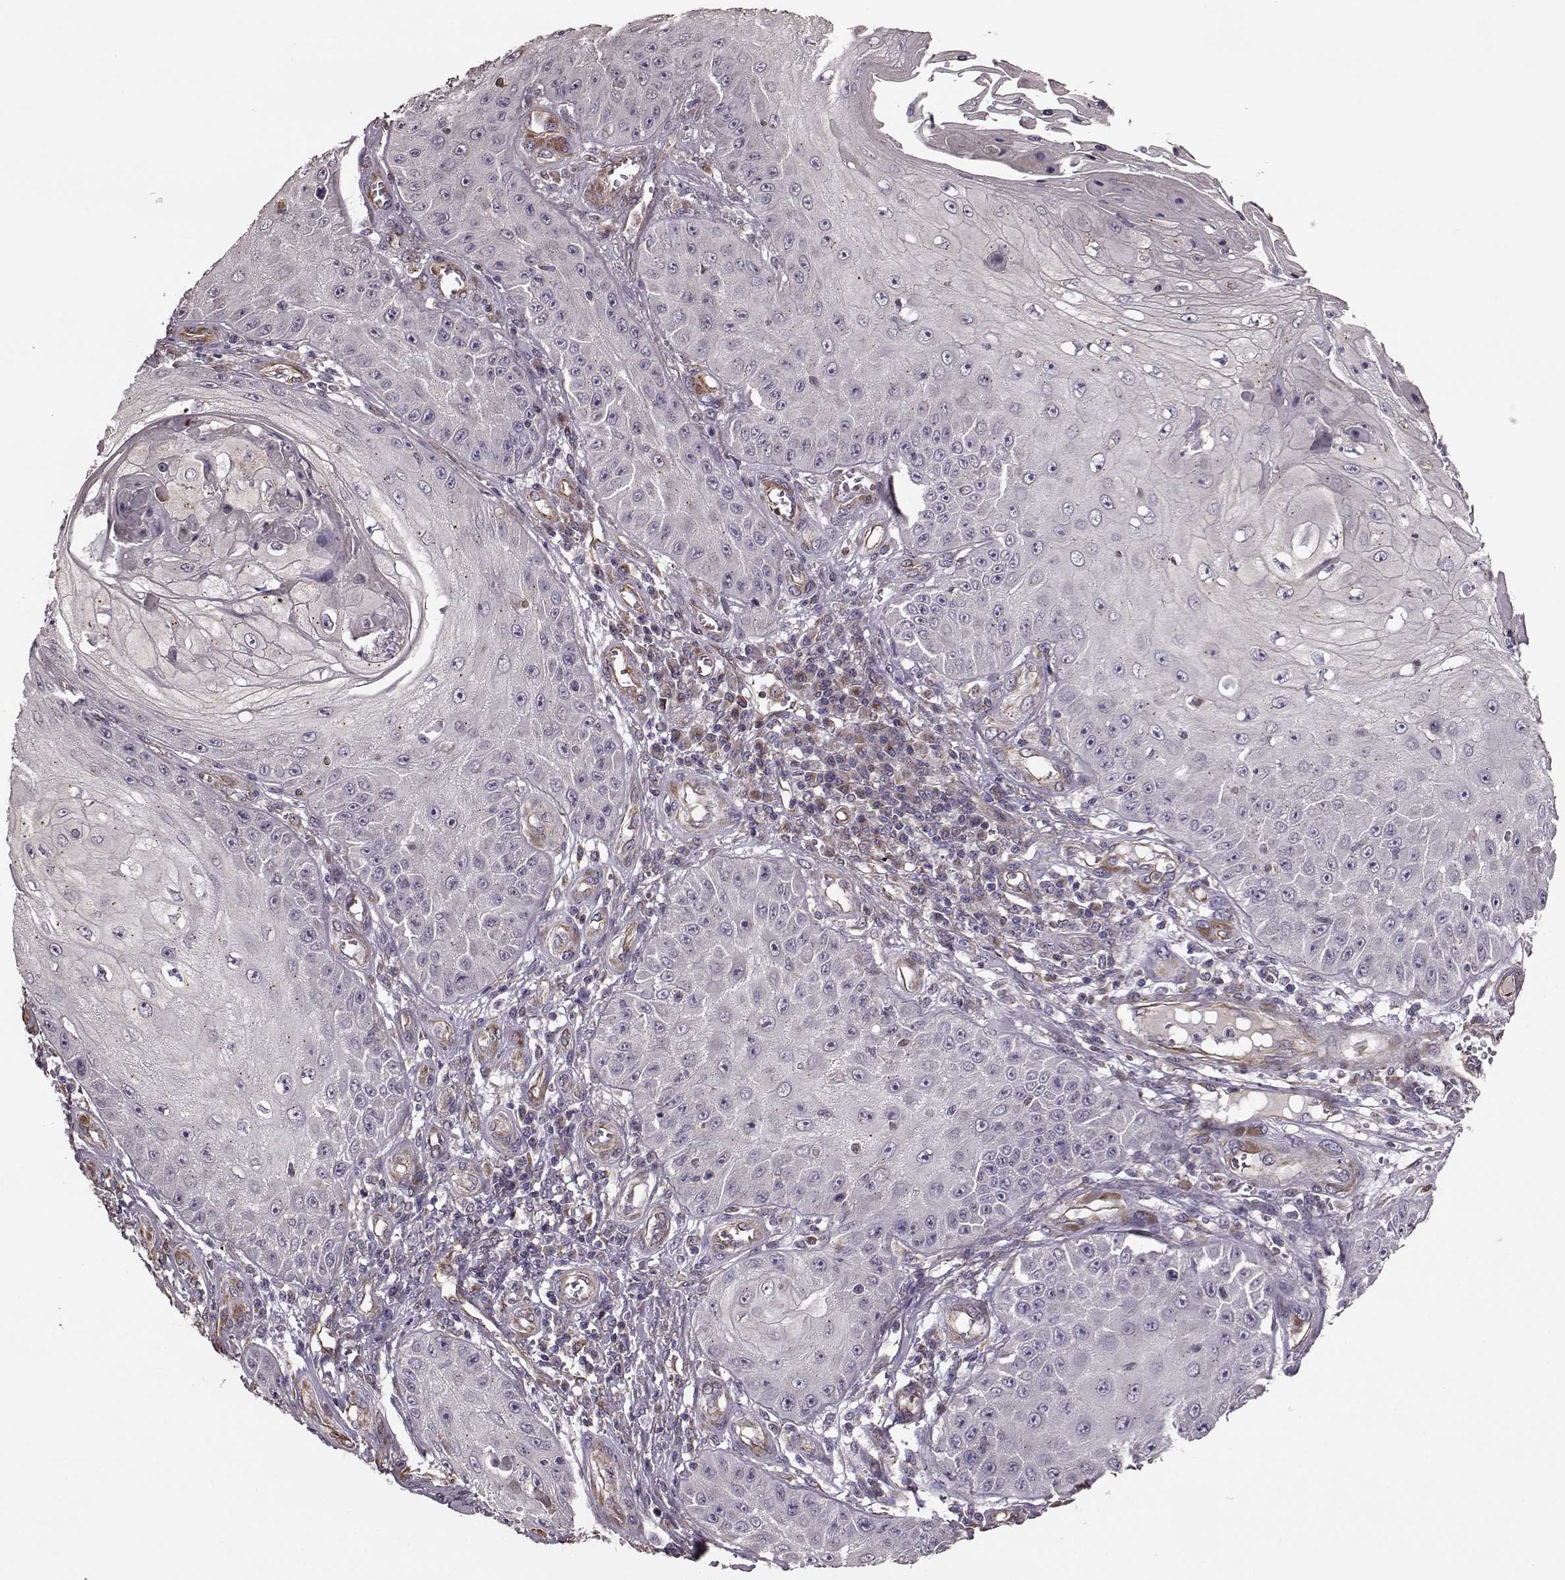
{"staining": {"intensity": "negative", "quantity": "none", "location": "none"}, "tissue": "skin cancer", "cell_type": "Tumor cells", "image_type": "cancer", "snomed": [{"axis": "morphology", "description": "Squamous cell carcinoma, NOS"}, {"axis": "topography", "description": "Skin"}], "caption": "A photomicrograph of human squamous cell carcinoma (skin) is negative for staining in tumor cells.", "gene": "NTF3", "patient": {"sex": "male", "age": 70}}